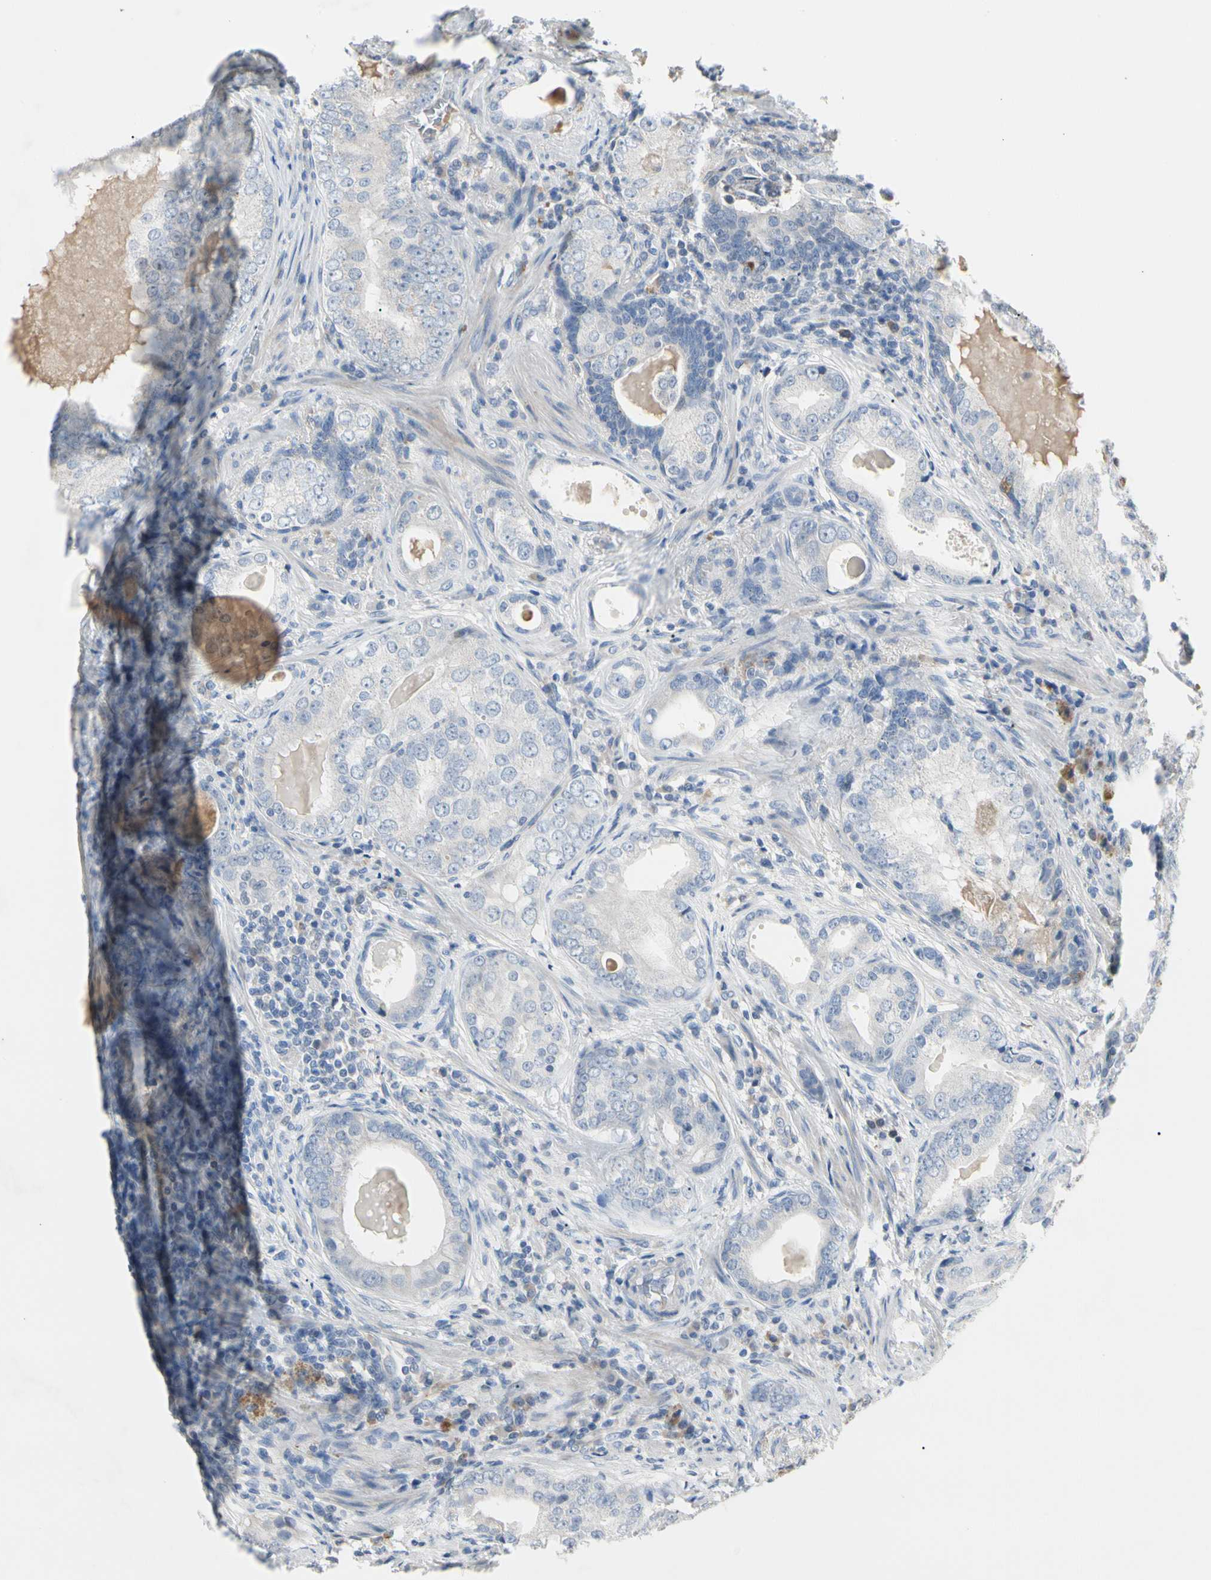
{"staining": {"intensity": "negative", "quantity": "none", "location": "none"}, "tissue": "prostate cancer", "cell_type": "Tumor cells", "image_type": "cancer", "snomed": [{"axis": "morphology", "description": "Adenocarcinoma, High grade"}, {"axis": "topography", "description": "Prostate"}], "caption": "This is a image of immunohistochemistry staining of prostate cancer (high-grade adenocarcinoma), which shows no staining in tumor cells. Nuclei are stained in blue.", "gene": "ECRG4", "patient": {"sex": "male", "age": 66}}